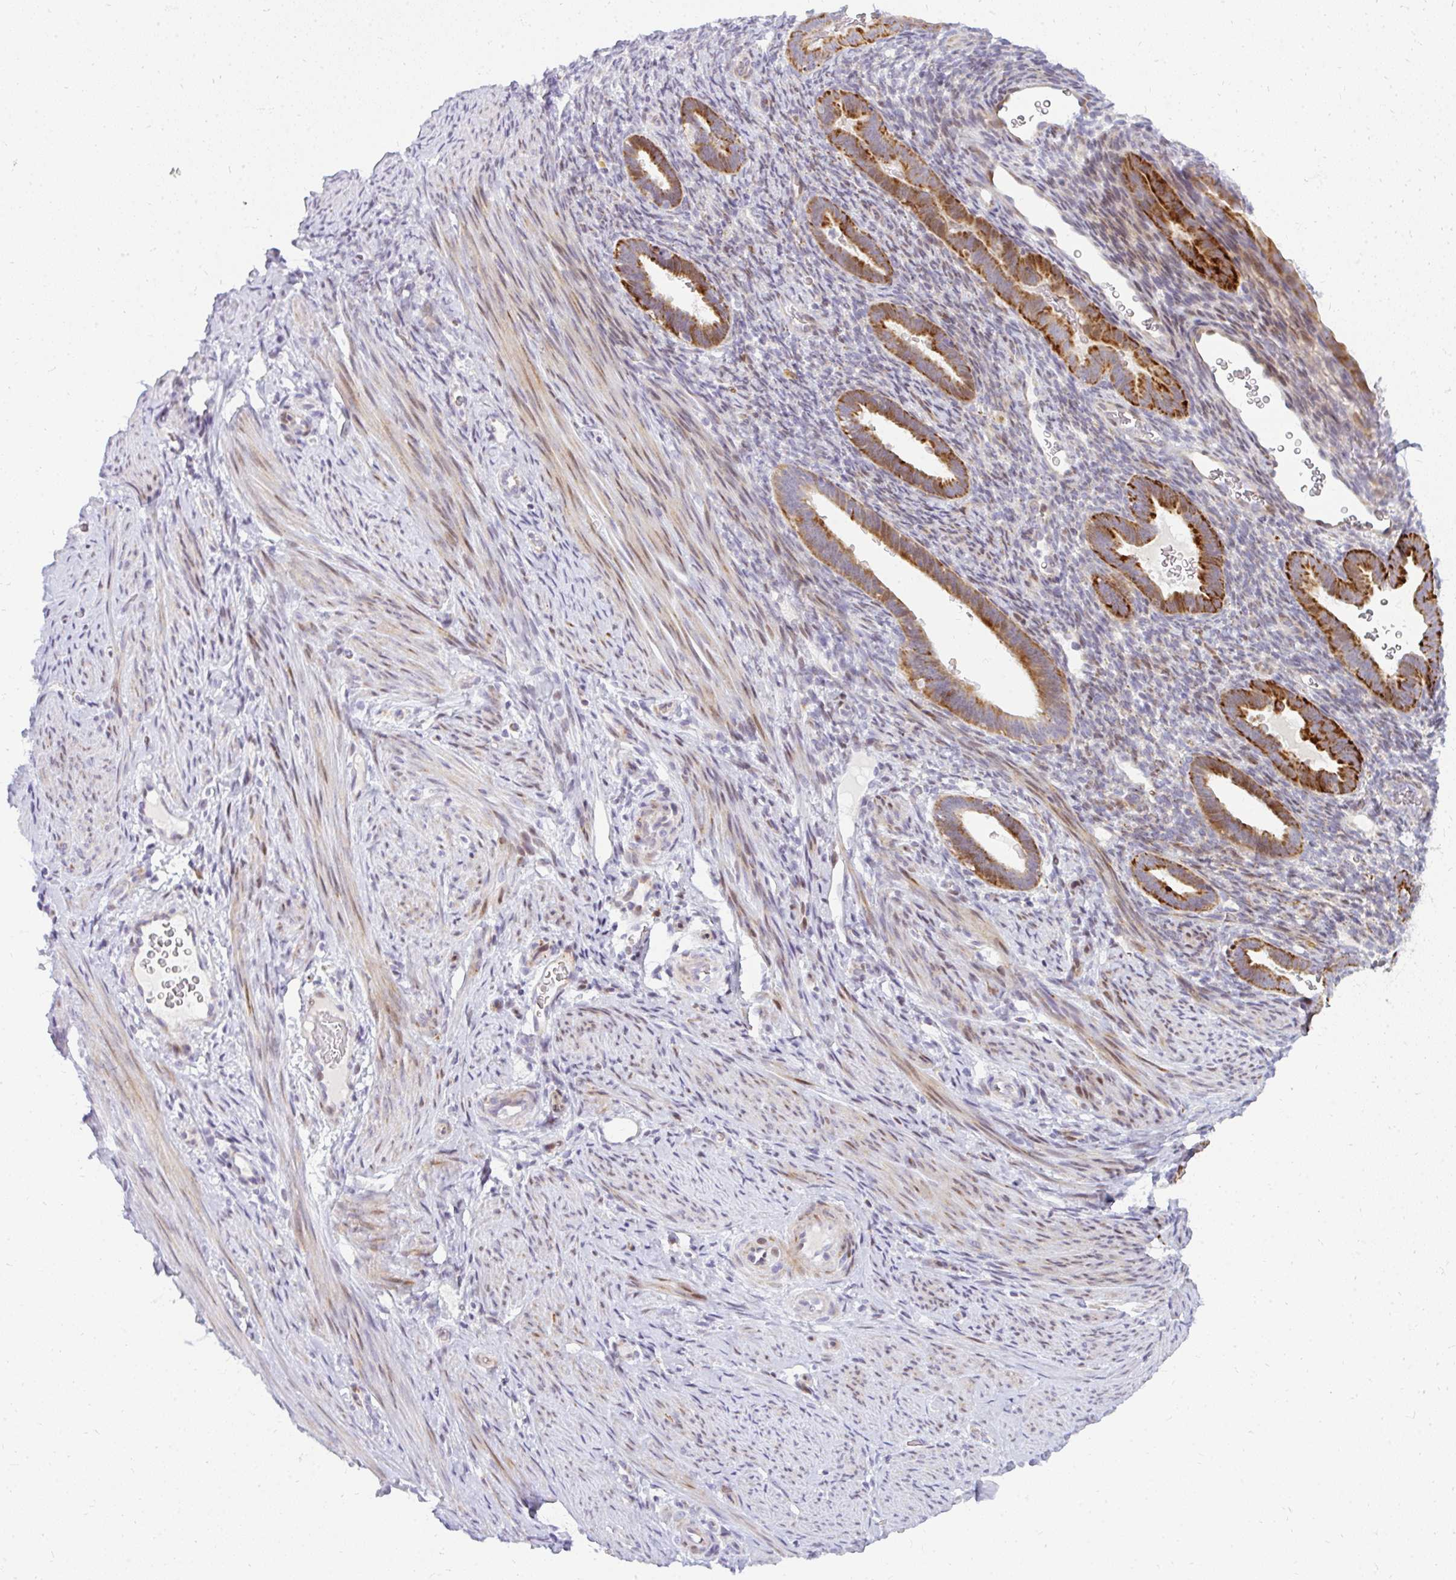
{"staining": {"intensity": "negative", "quantity": "none", "location": "none"}, "tissue": "endometrium", "cell_type": "Cells in endometrial stroma", "image_type": "normal", "snomed": [{"axis": "morphology", "description": "Normal tissue, NOS"}, {"axis": "topography", "description": "Endometrium"}], "caption": "Endometrium was stained to show a protein in brown. There is no significant staining in cells in endometrial stroma.", "gene": "PLA2G5", "patient": {"sex": "female", "age": 34}}